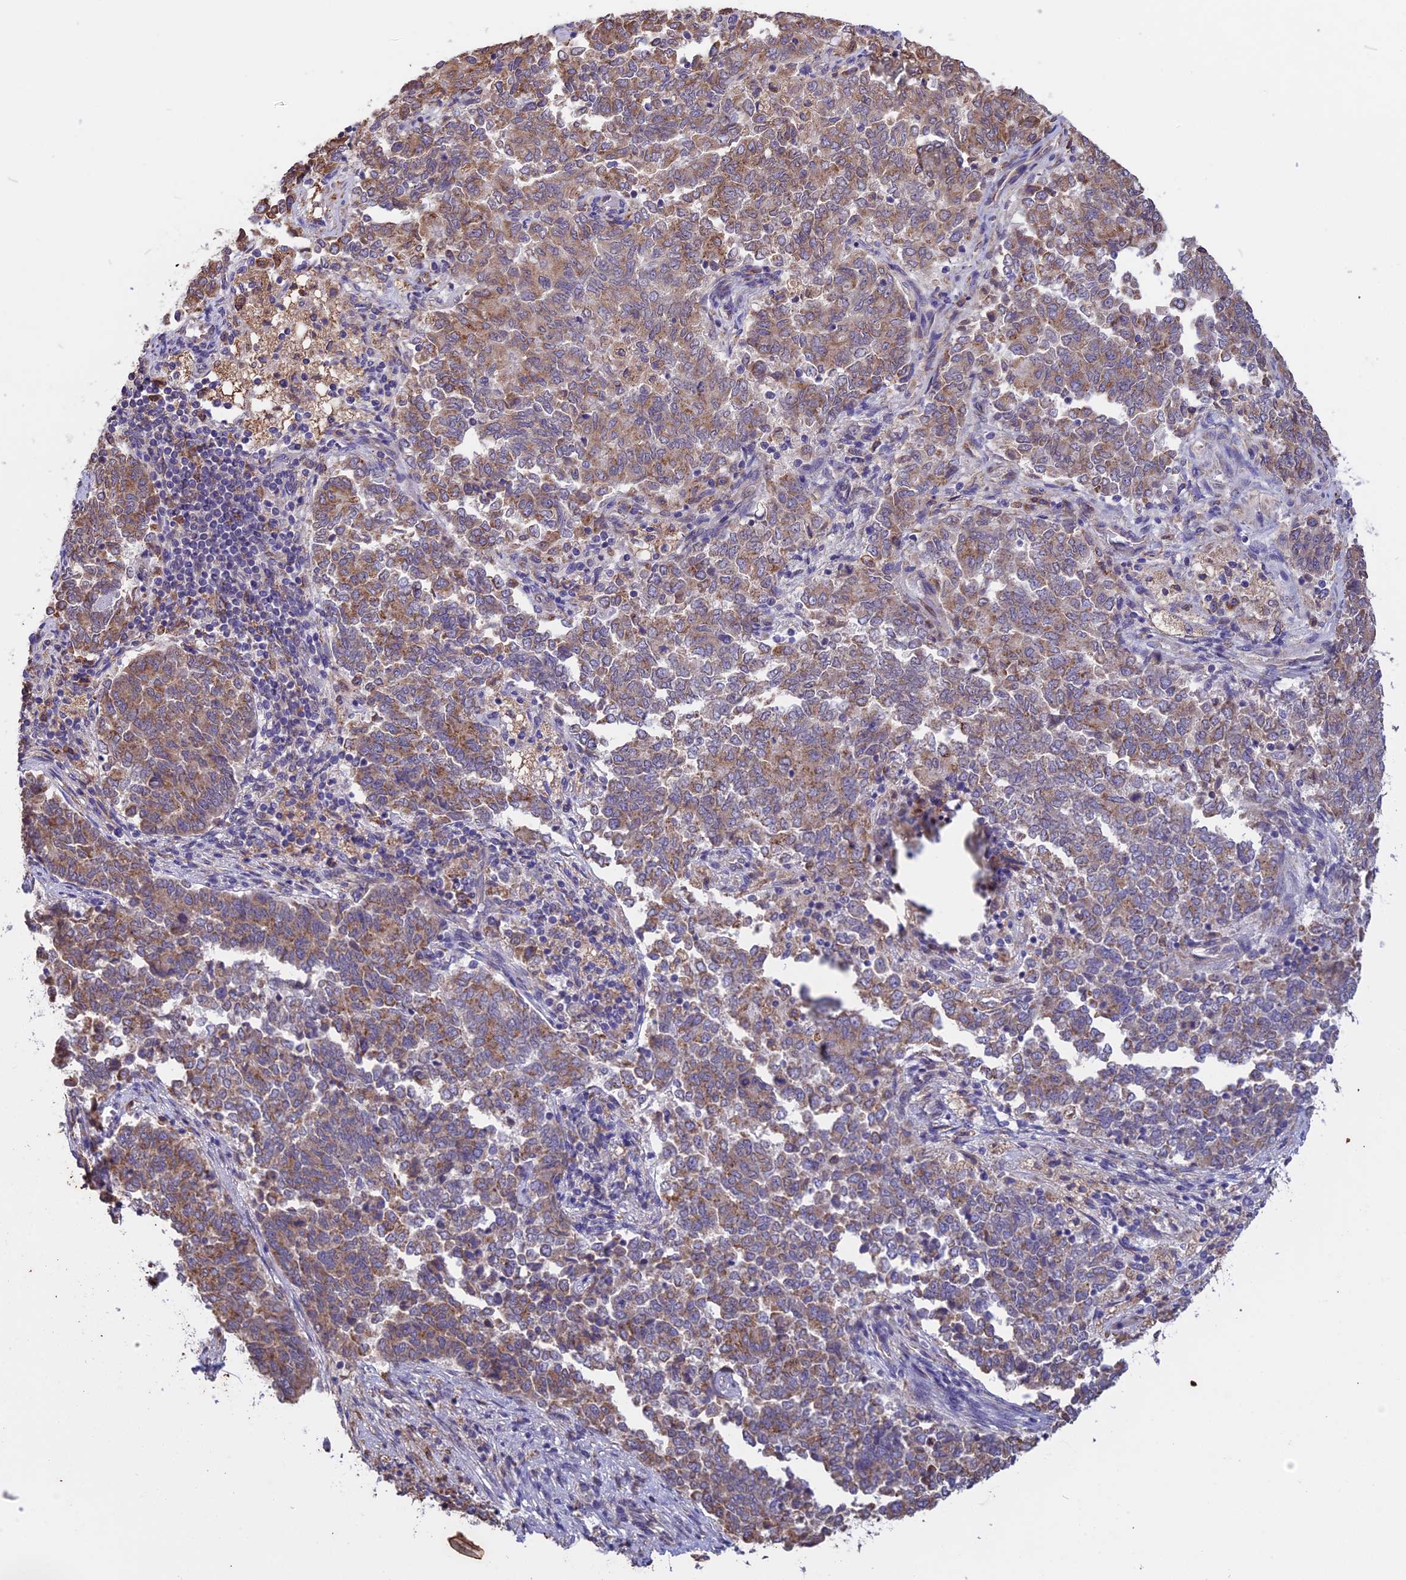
{"staining": {"intensity": "moderate", "quantity": "25%-75%", "location": "cytoplasmic/membranous"}, "tissue": "endometrial cancer", "cell_type": "Tumor cells", "image_type": "cancer", "snomed": [{"axis": "morphology", "description": "Adenocarcinoma, NOS"}, {"axis": "topography", "description": "Endometrium"}], "caption": "The image displays staining of endometrial cancer, revealing moderate cytoplasmic/membranous protein positivity (brown color) within tumor cells.", "gene": "DMRTA2", "patient": {"sex": "female", "age": 80}}